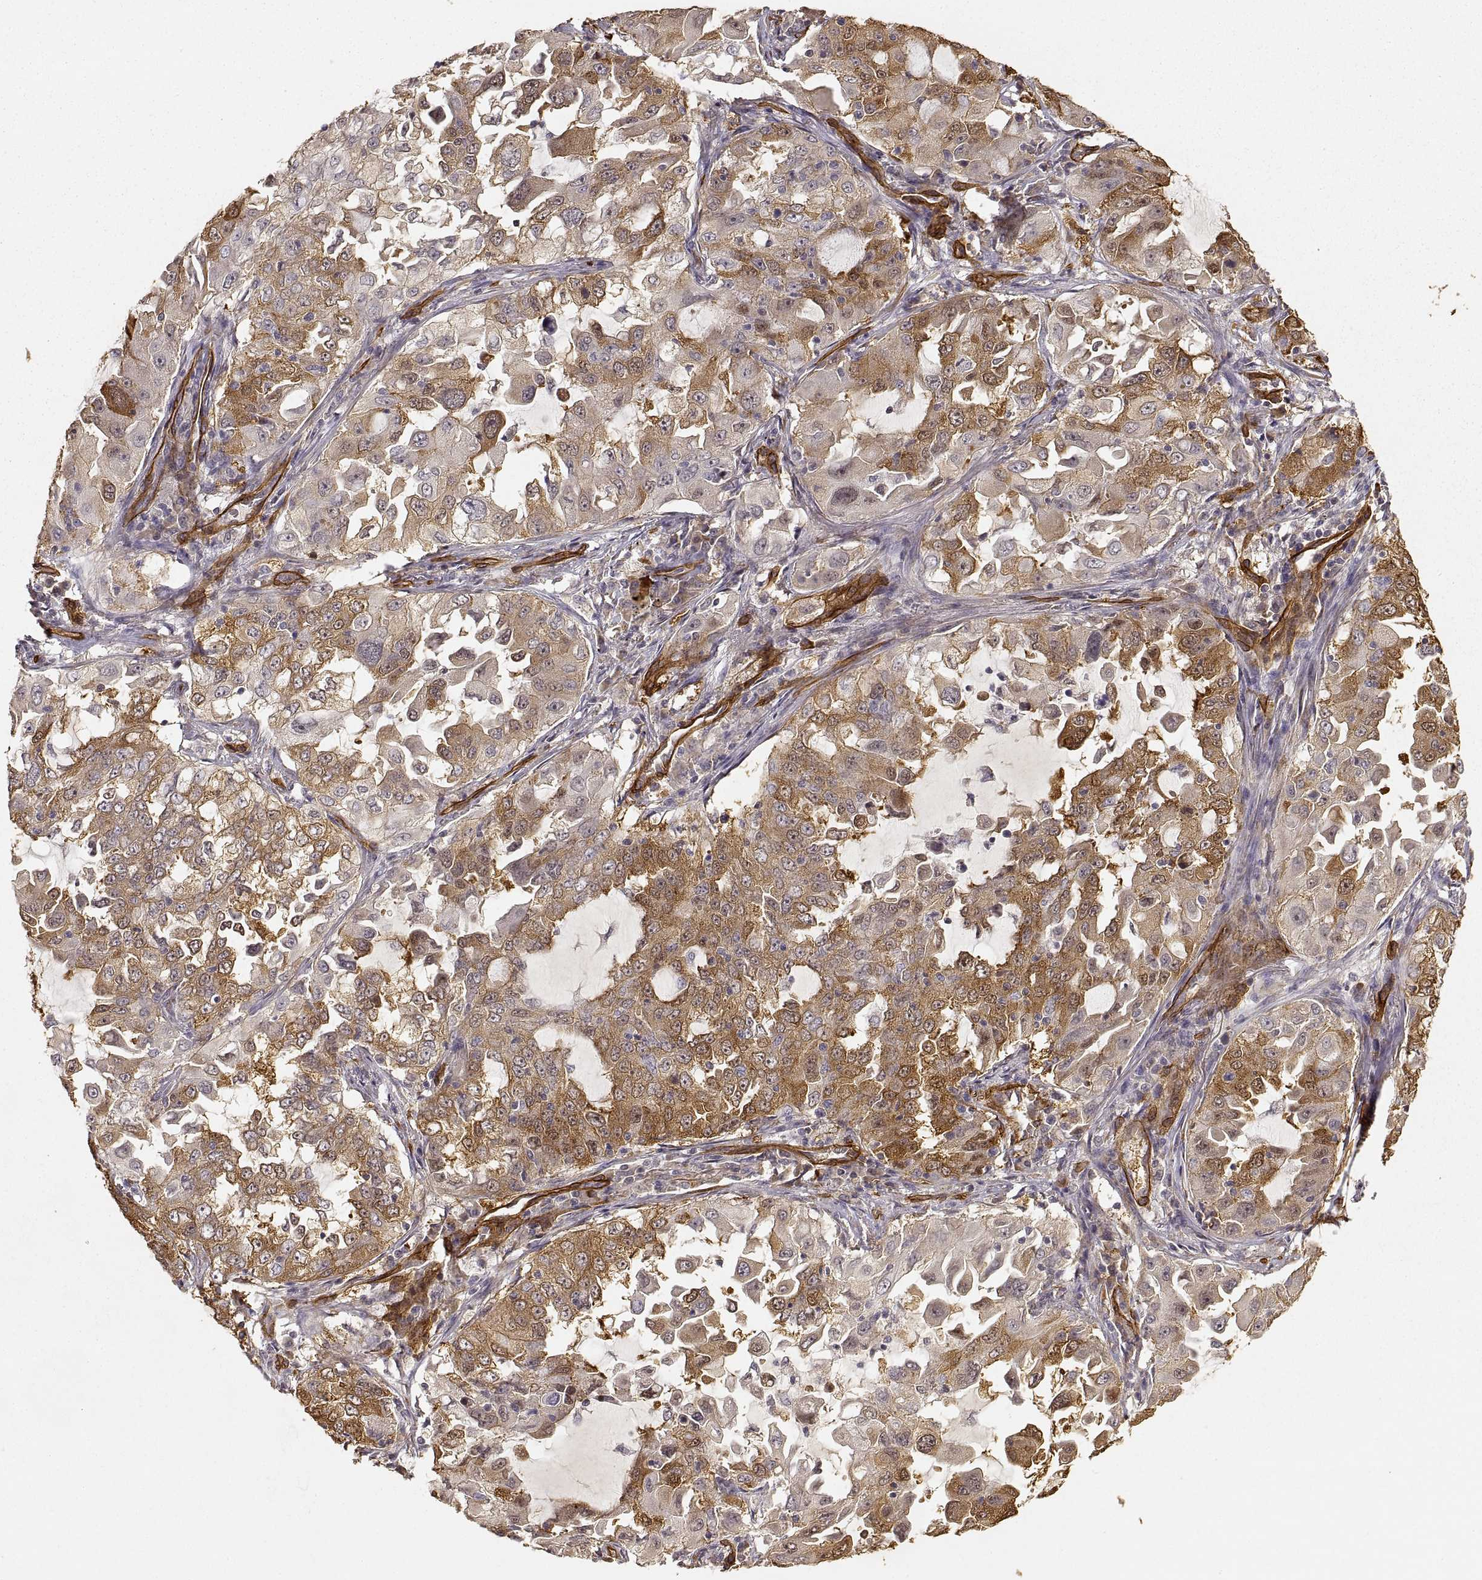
{"staining": {"intensity": "moderate", "quantity": ">75%", "location": "cytoplasmic/membranous"}, "tissue": "lung cancer", "cell_type": "Tumor cells", "image_type": "cancer", "snomed": [{"axis": "morphology", "description": "Adenocarcinoma, NOS"}, {"axis": "topography", "description": "Lung"}], "caption": "Immunohistochemistry histopathology image of human adenocarcinoma (lung) stained for a protein (brown), which shows medium levels of moderate cytoplasmic/membranous expression in about >75% of tumor cells.", "gene": "LAMA4", "patient": {"sex": "female", "age": 61}}